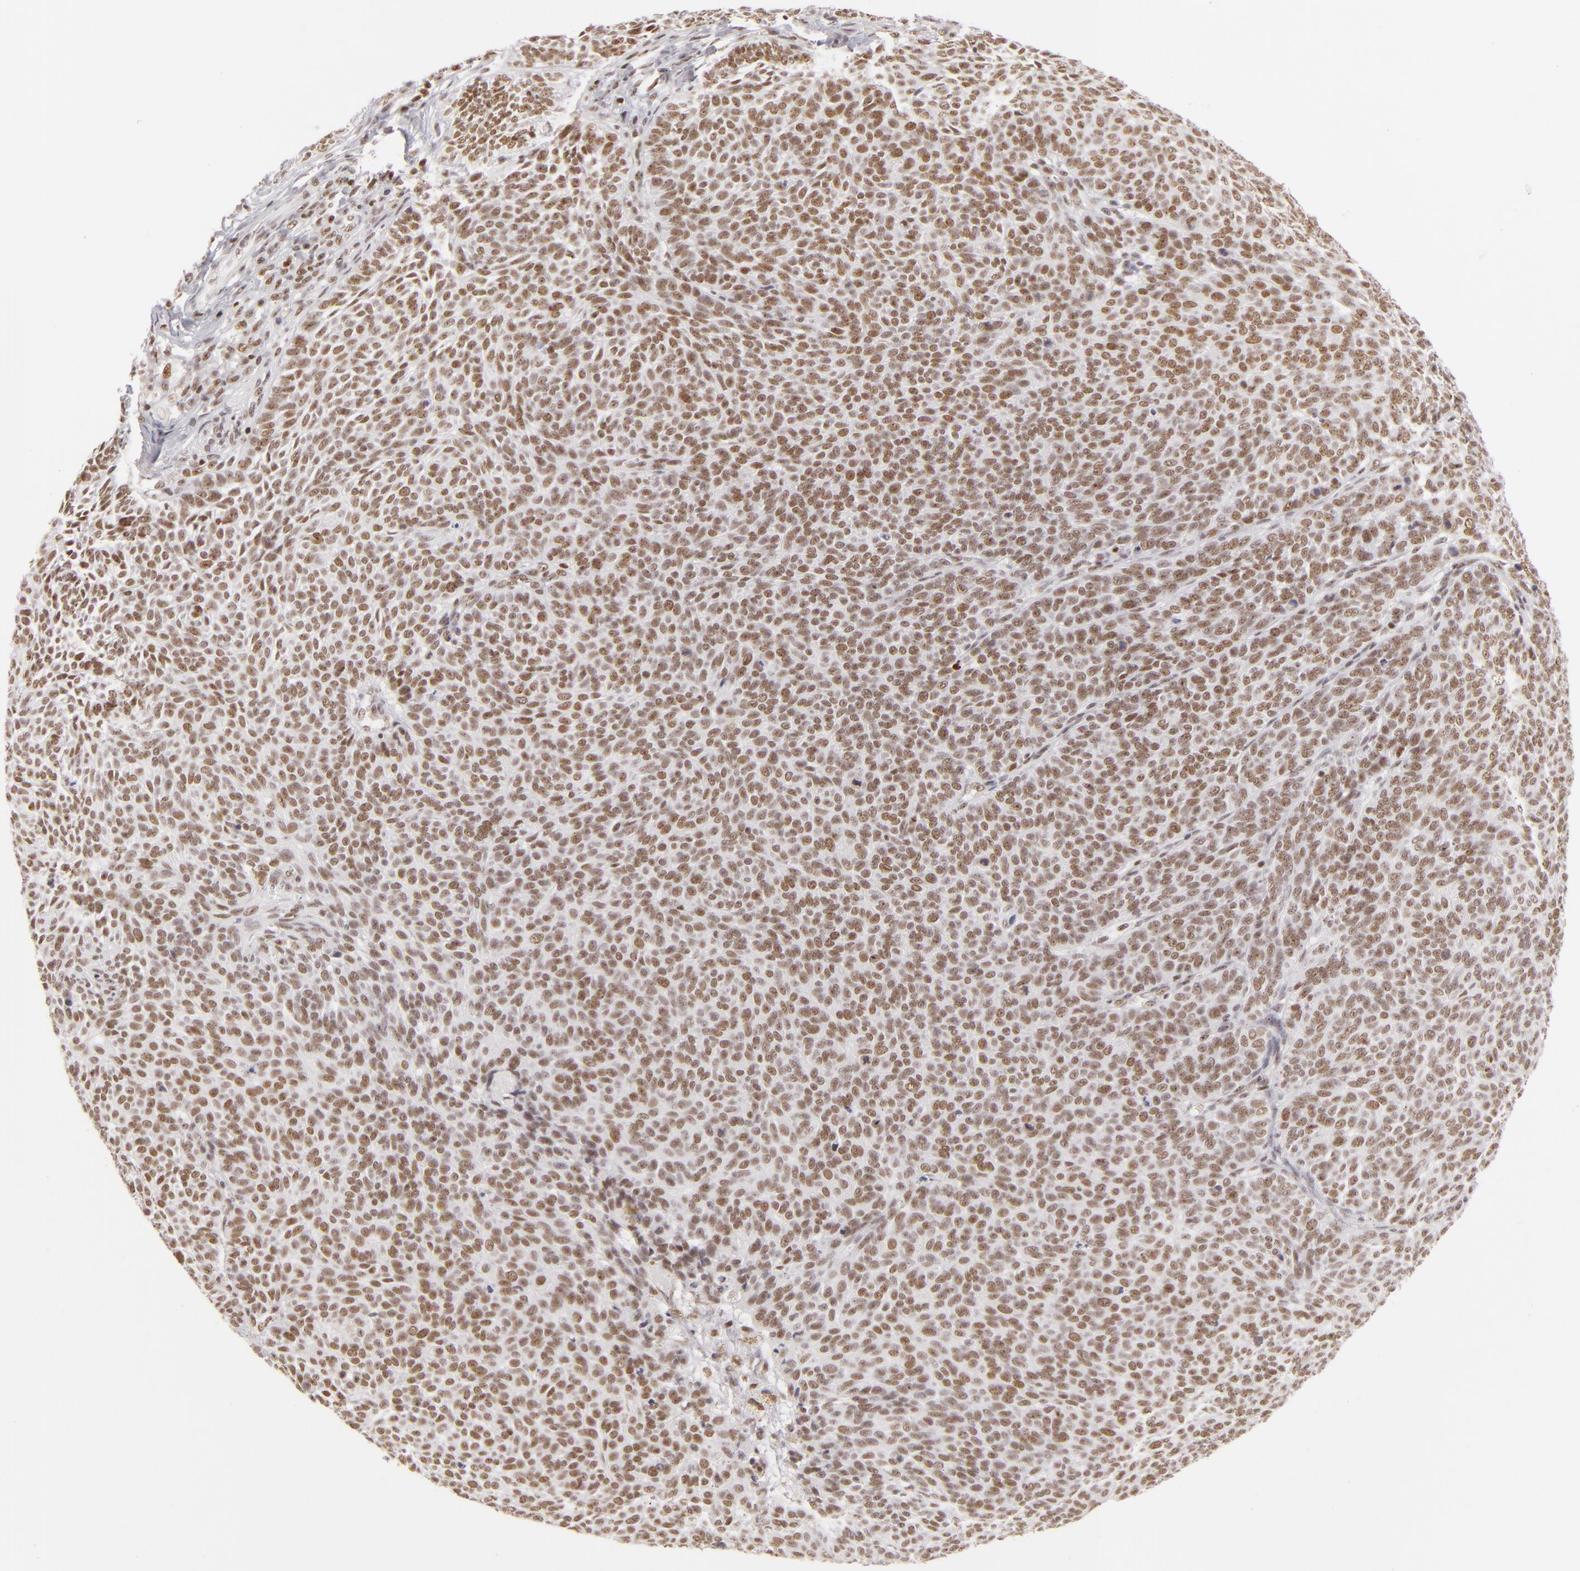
{"staining": {"intensity": "strong", "quantity": ">75%", "location": "nuclear"}, "tissue": "skin cancer", "cell_type": "Tumor cells", "image_type": "cancer", "snomed": [{"axis": "morphology", "description": "Basal cell carcinoma"}, {"axis": "topography", "description": "Skin"}], "caption": "Immunohistochemistry of skin cancer displays high levels of strong nuclear positivity in approximately >75% of tumor cells.", "gene": "DAXX", "patient": {"sex": "male", "age": 63}}